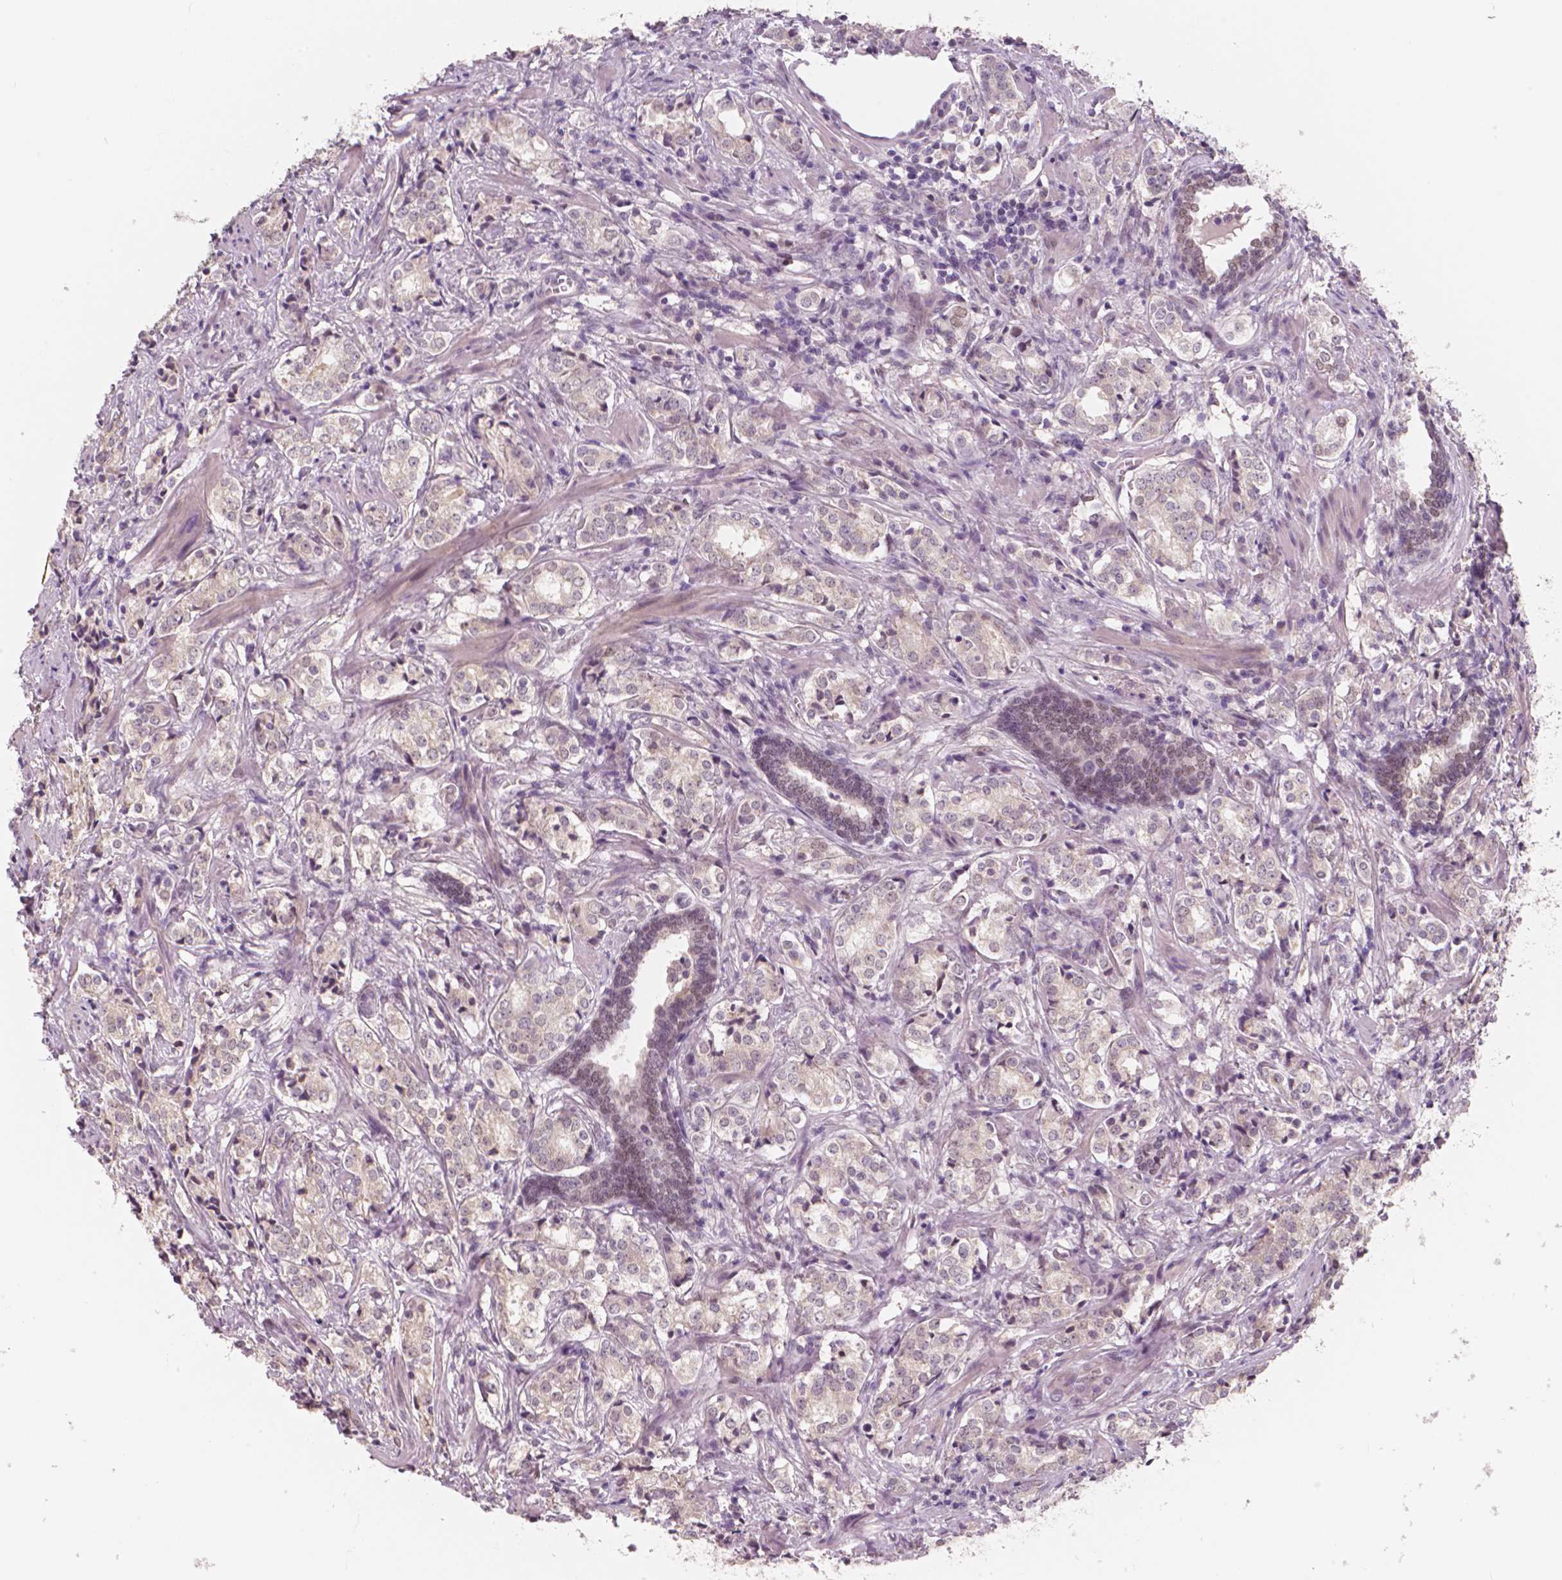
{"staining": {"intensity": "negative", "quantity": "none", "location": "none"}, "tissue": "prostate cancer", "cell_type": "Tumor cells", "image_type": "cancer", "snomed": [{"axis": "morphology", "description": "Adenocarcinoma, NOS"}, {"axis": "topography", "description": "Prostate and seminal vesicle, NOS"}], "caption": "IHC micrograph of neoplastic tissue: human prostate cancer (adenocarcinoma) stained with DAB shows no significant protein positivity in tumor cells.", "gene": "RNASE7", "patient": {"sex": "male", "age": 63}}